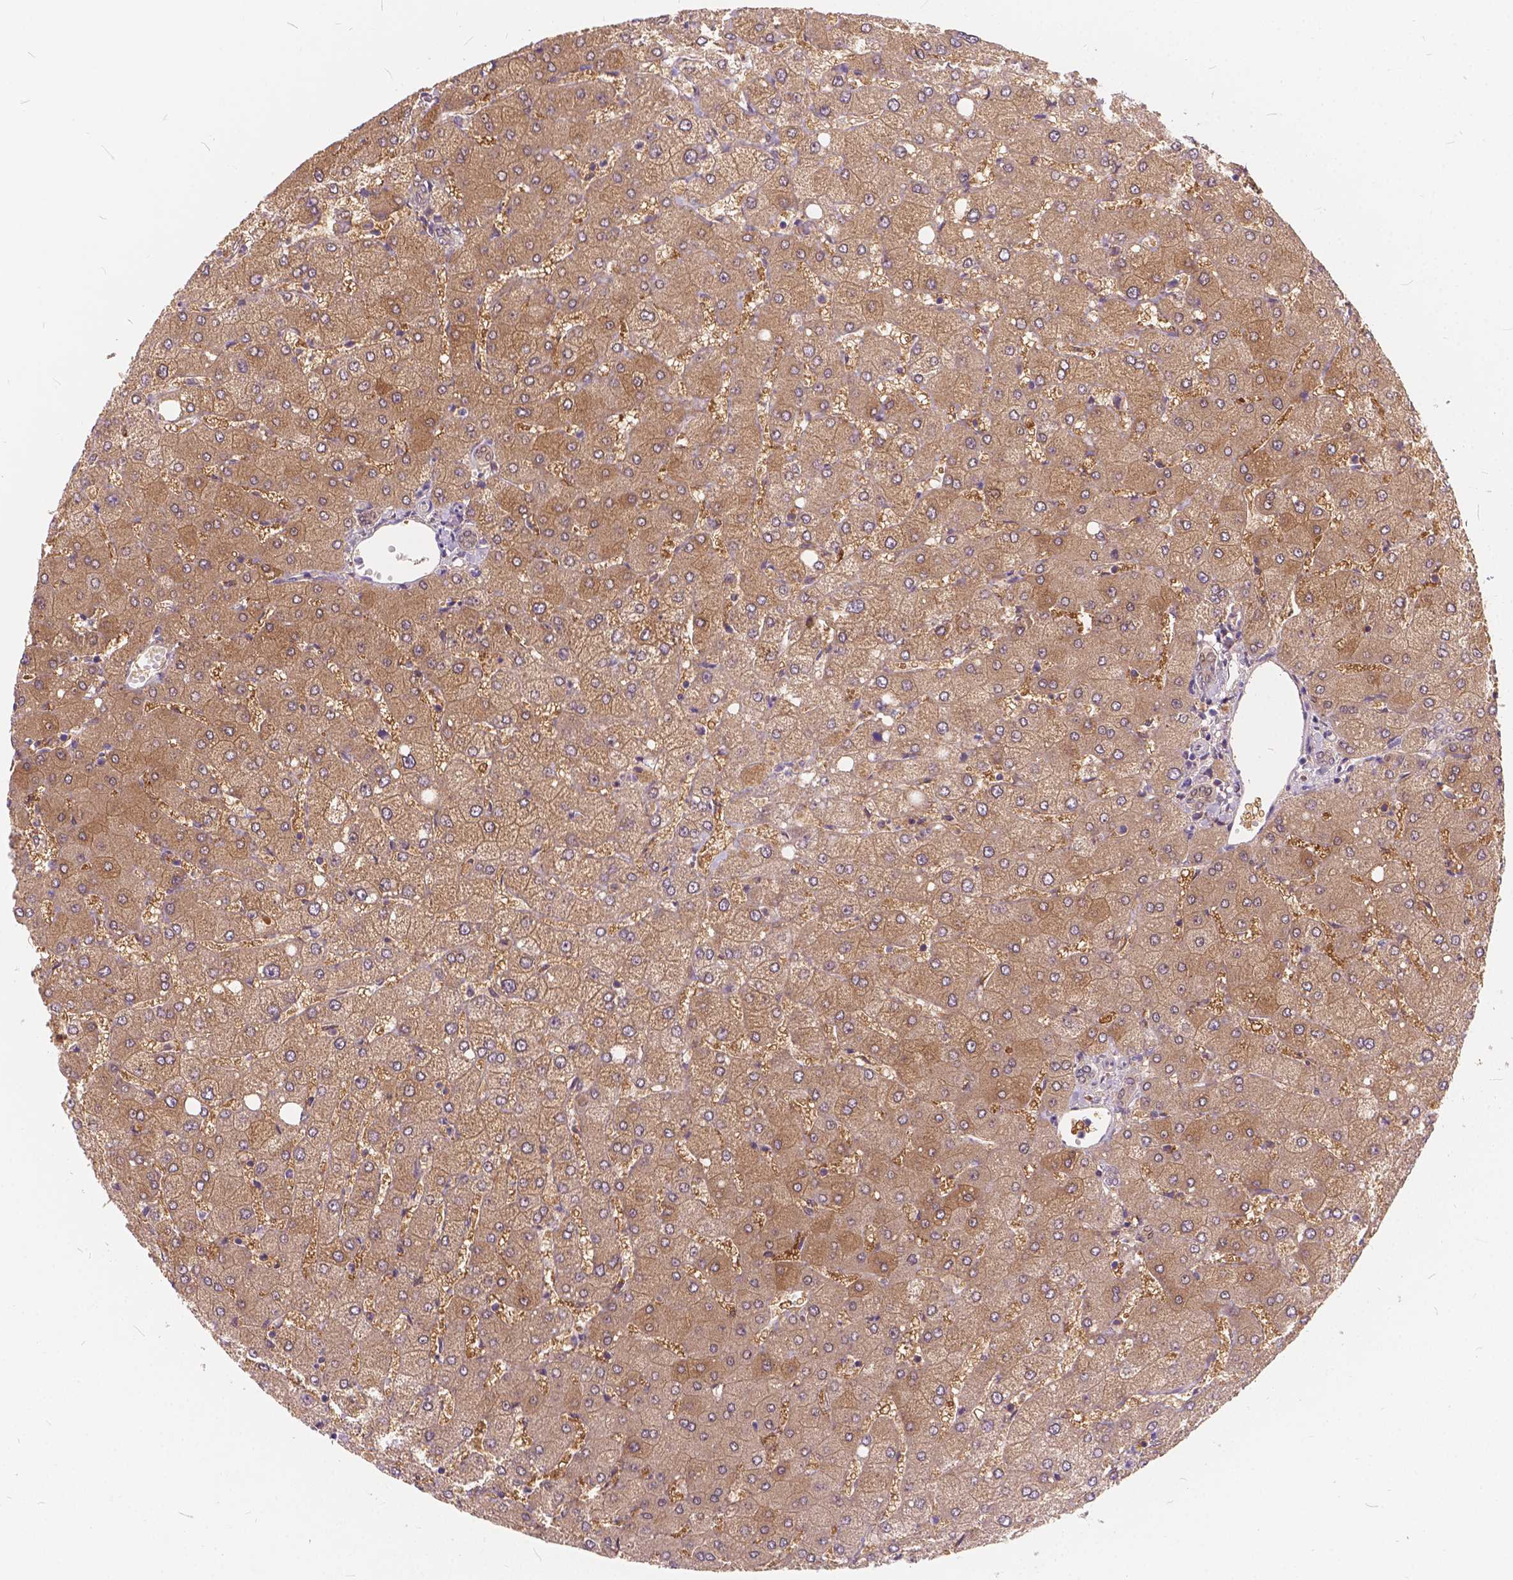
{"staining": {"intensity": "negative", "quantity": "none", "location": "none"}, "tissue": "liver", "cell_type": "Cholangiocytes", "image_type": "normal", "snomed": [{"axis": "morphology", "description": "Normal tissue, NOS"}, {"axis": "topography", "description": "Liver"}], "caption": "High magnification brightfield microscopy of benign liver stained with DAB (brown) and counterstained with hematoxylin (blue): cholangiocytes show no significant positivity.", "gene": "PEX11G", "patient": {"sex": "female", "age": 54}}